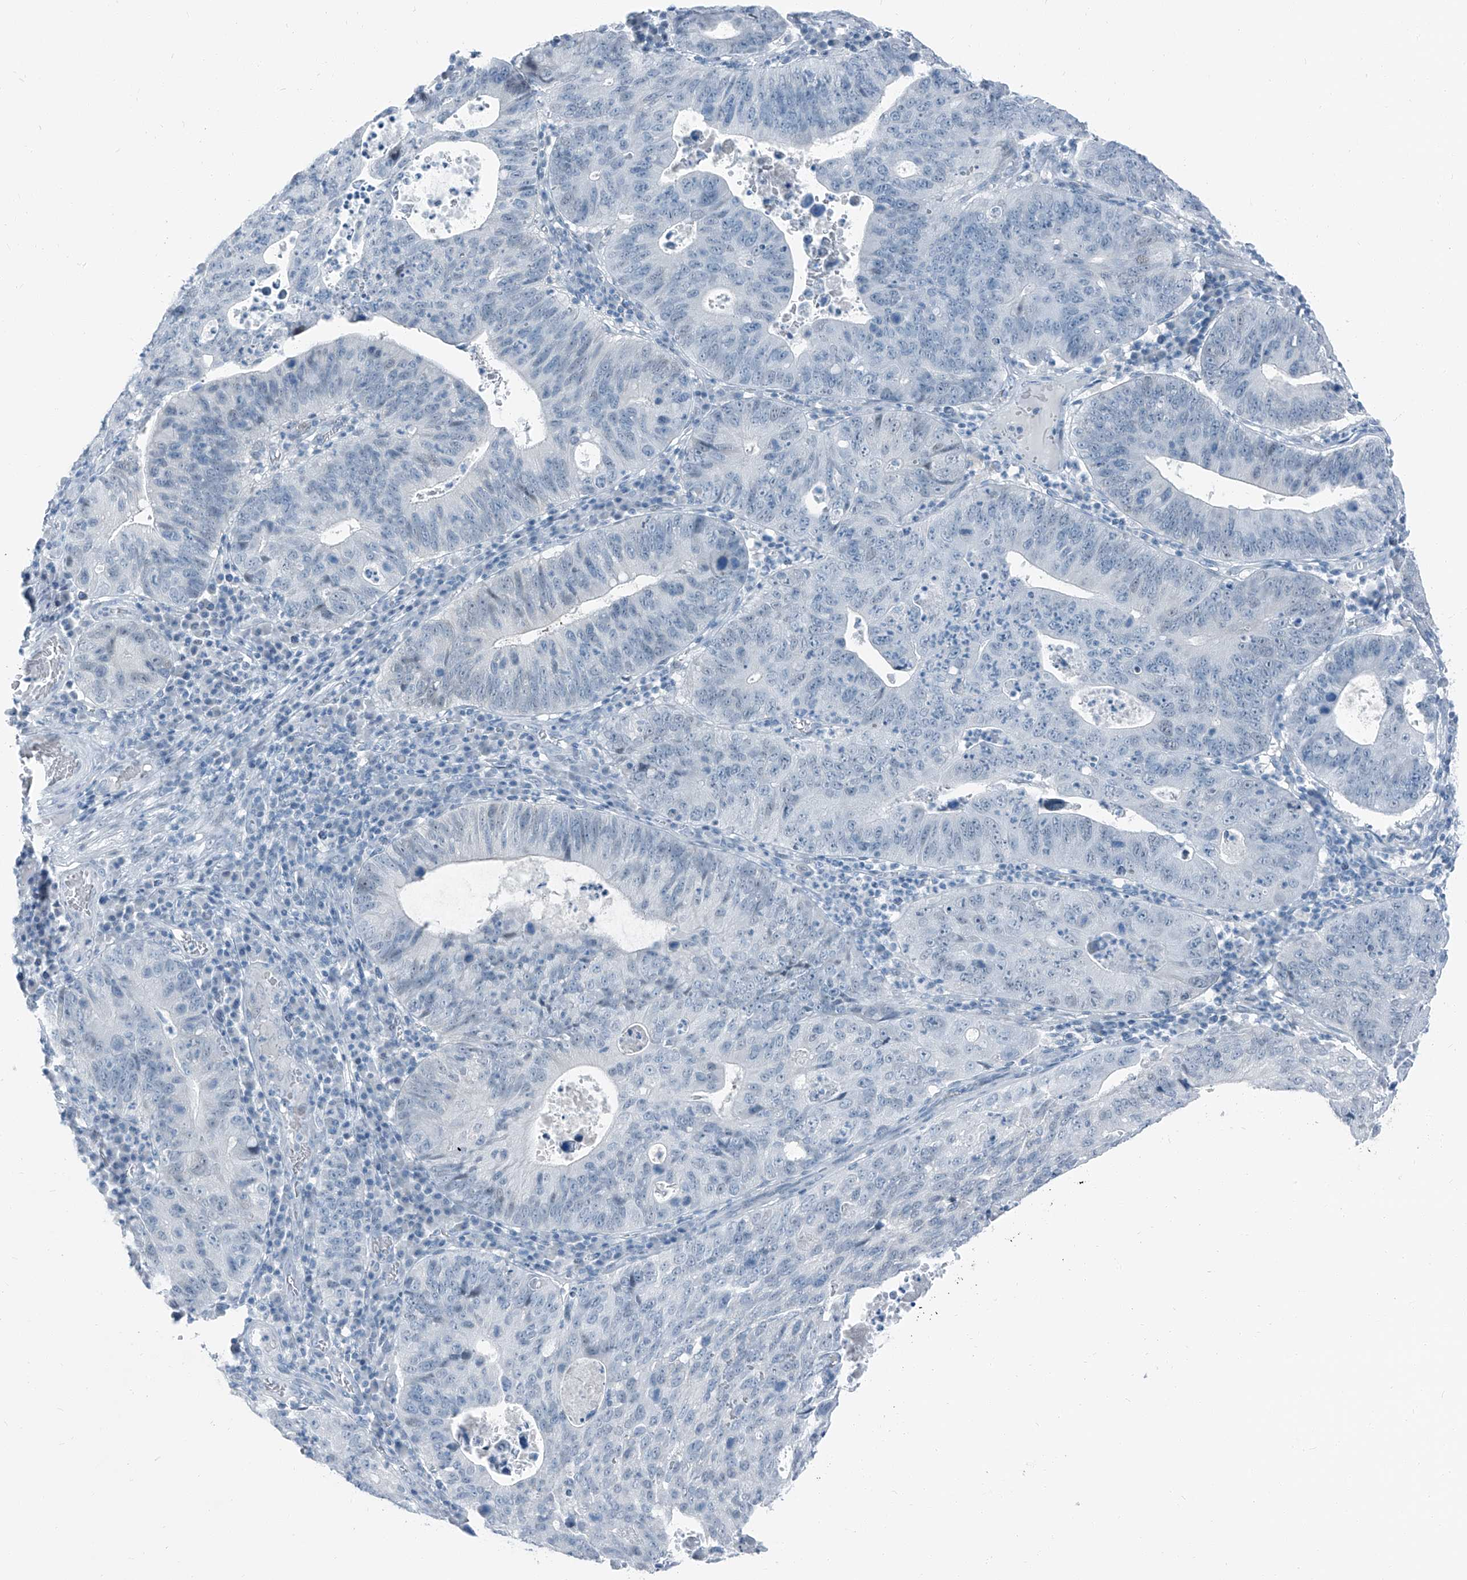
{"staining": {"intensity": "negative", "quantity": "none", "location": "none"}, "tissue": "stomach cancer", "cell_type": "Tumor cells", "image_type": "cancer", "snomed": [{"axis": "morphology", "description": "Adenocarcinoma, NOS"}, {"axis": "topography", "description": "Stomach"}], "caption": "High magnification brightfield microscopy of stomach cancer (adenocarcinoma) stained with DAB (3,3'-diaminobenzidine) (brown) and counterstained with hematoxylin (blue): tumor cells show no significant expression.", "gene": "RGN", "patient": {"sex": "male", "age": 59}}